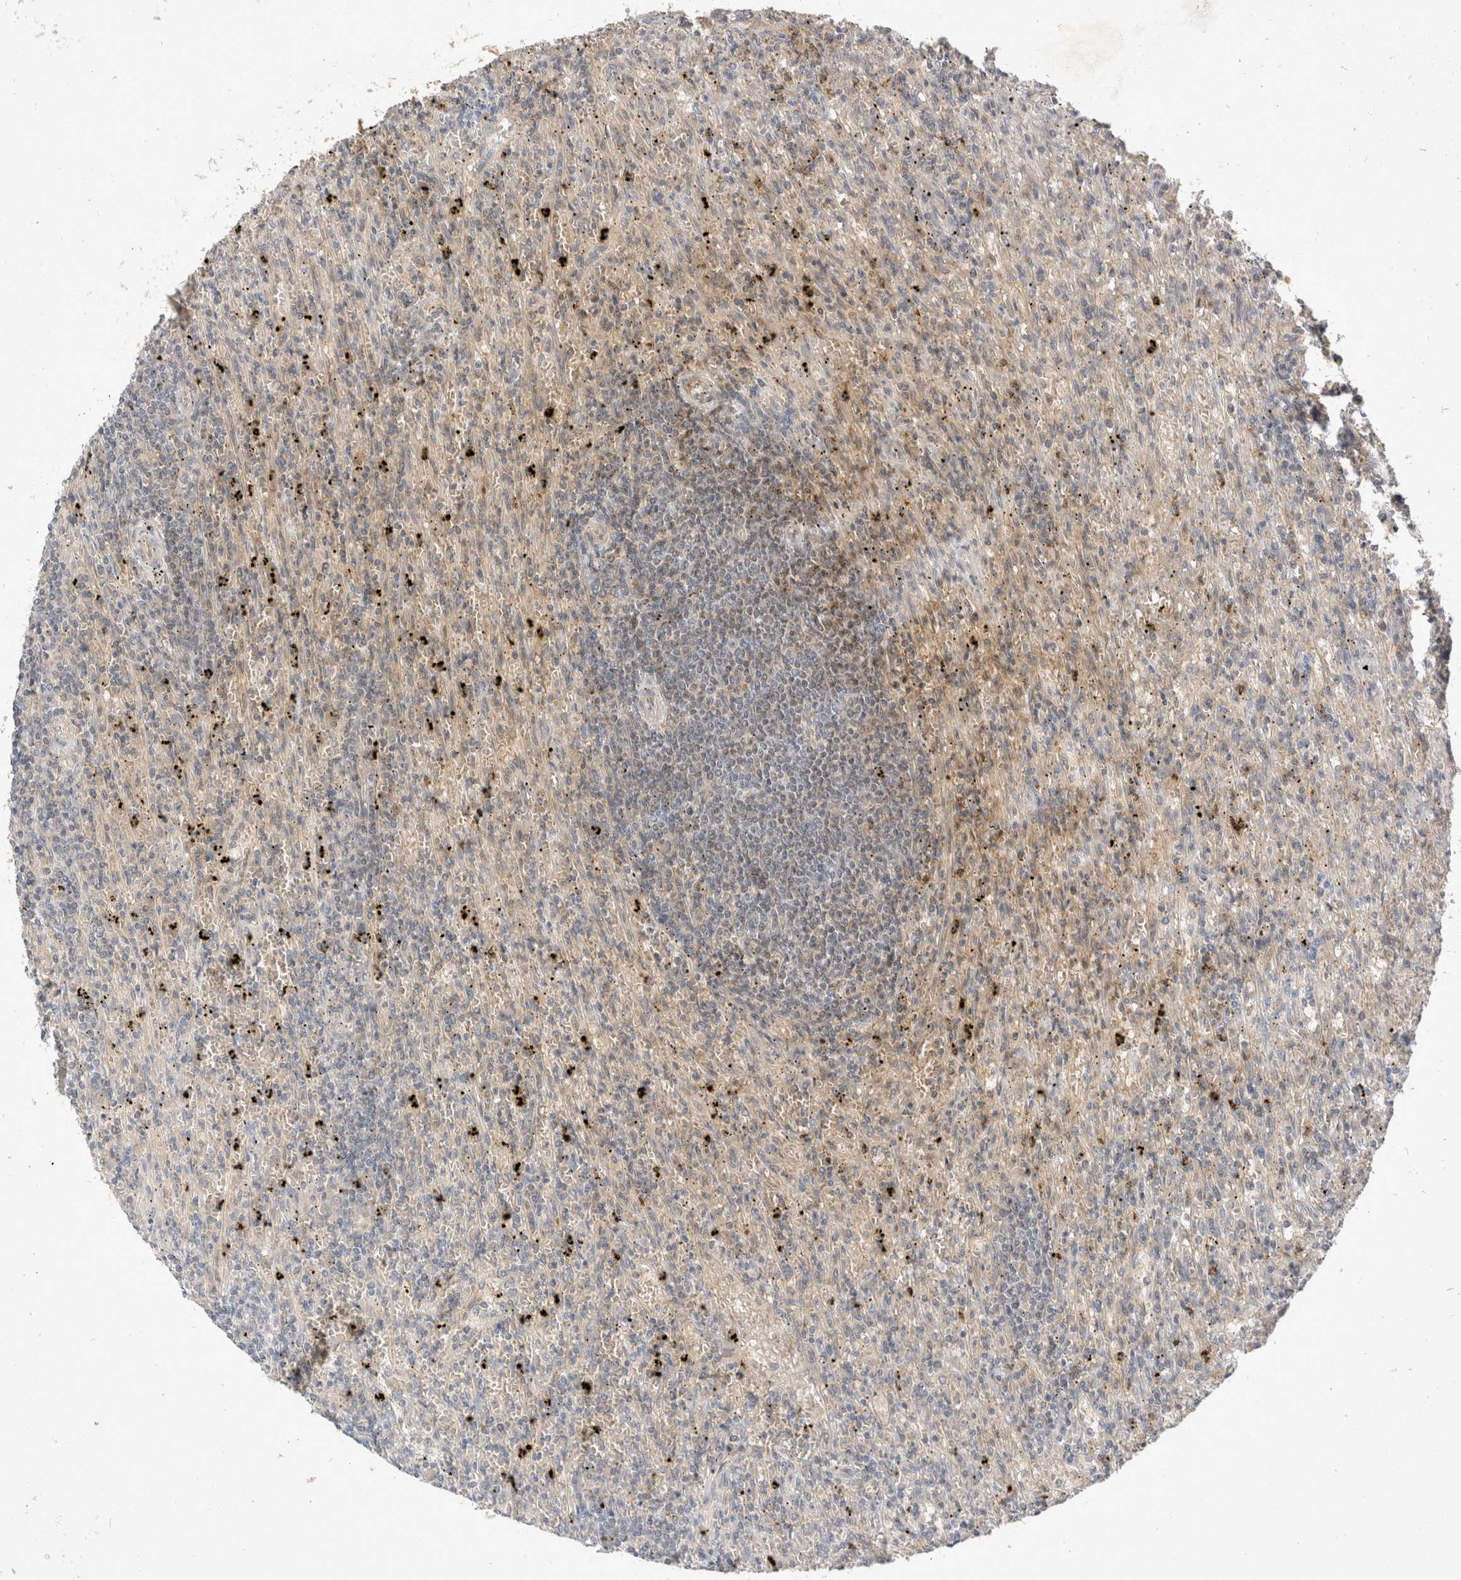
{"staining": {"intensity": "negative", "quantity": "none", "location": "none"}, "tissue": "lymphoma", "cell_type": "Tumor cells", "image_type": "cancer", "snomed": [{"axis": "morphology", "description": "Malignant lymphoma, non-Hodgkin's type, Low grade"}, {"axis": "topography", "description": "Spleen"}], "caption": "Immunohistochemistry micrograph of lymphoma stained for a protein (brown), which displays no expression in tumor cells. (DAB IHC with hematoxylin counter stain).", "gene": "TOM1L2", "patient": {"sex": "male", "age": 76}}